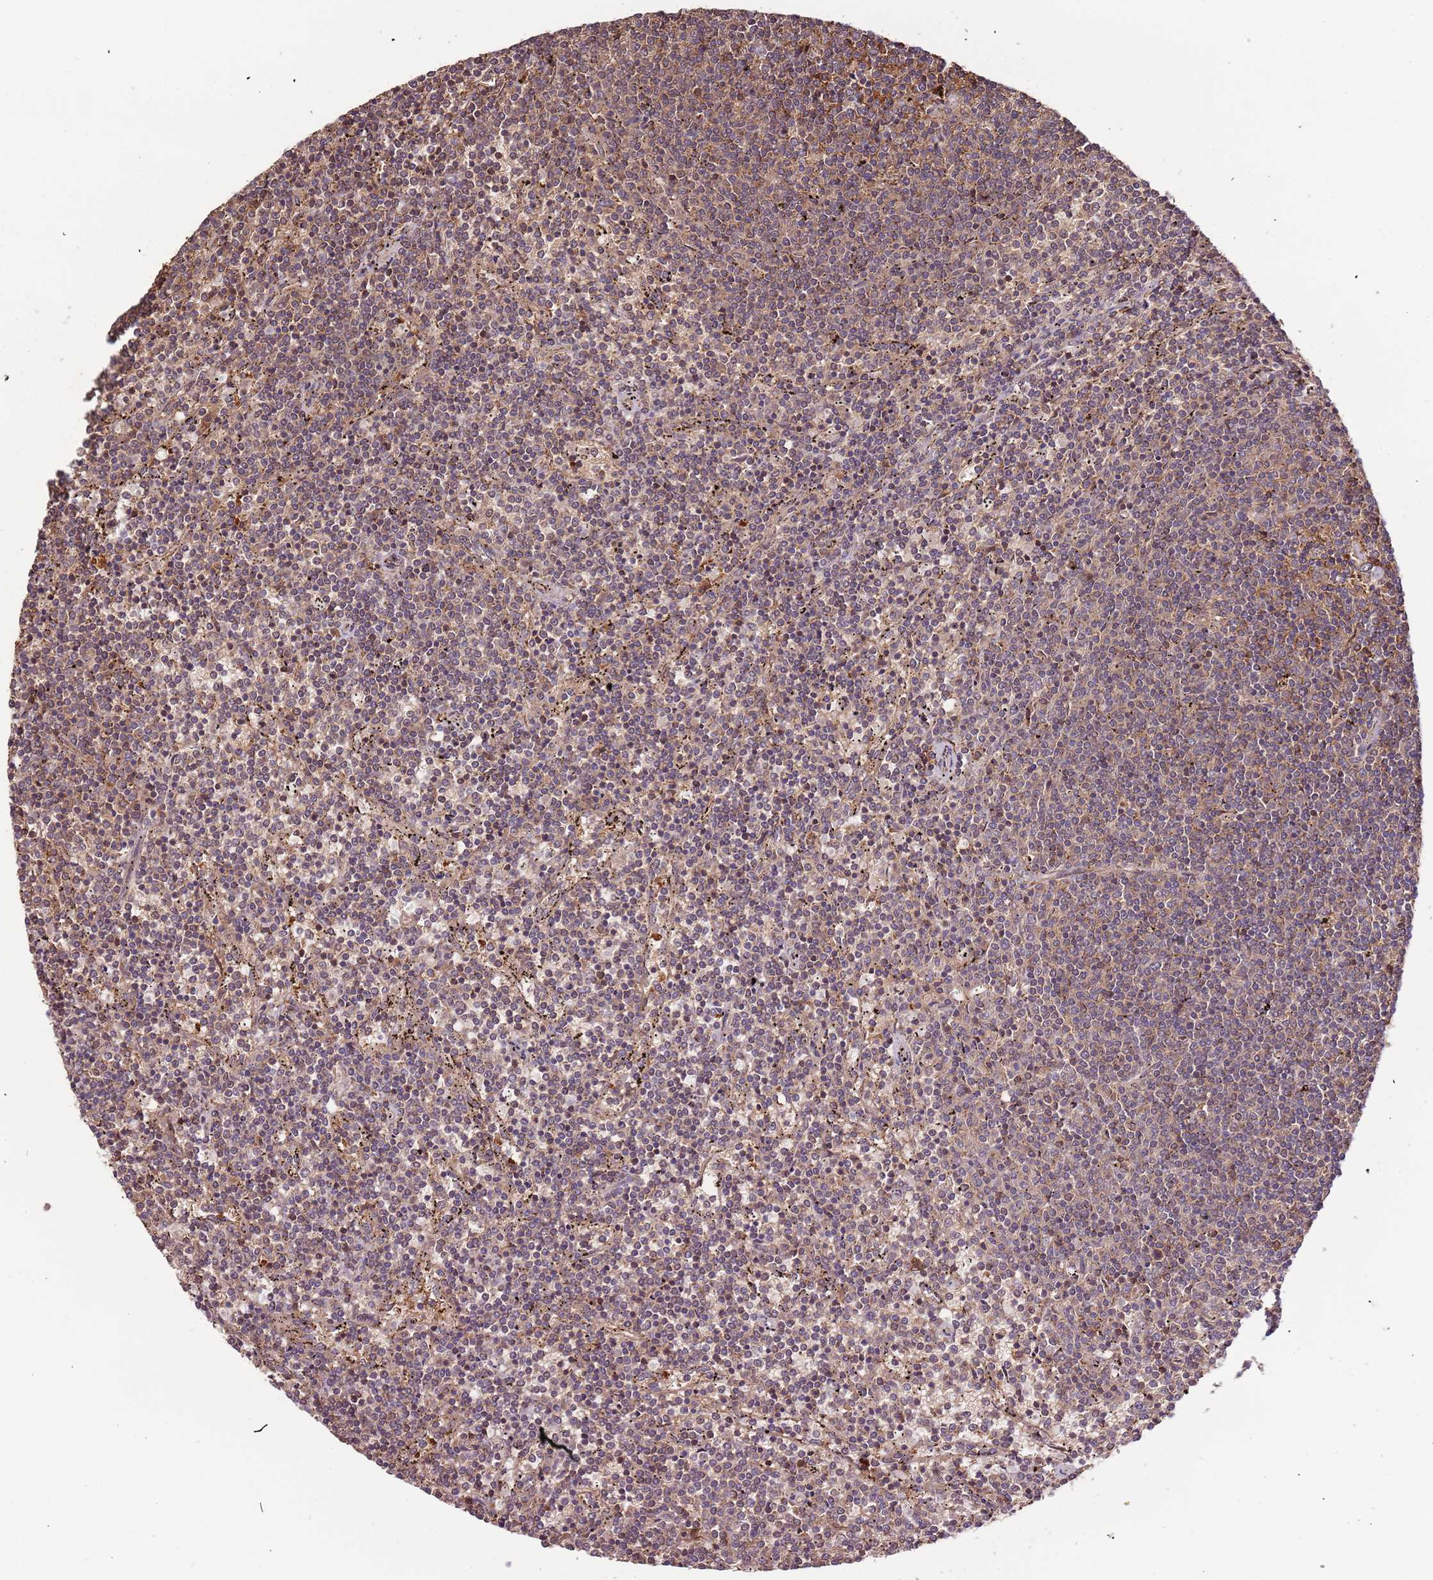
{"staining": {"intensity": "moderate", "quantity": ">75%", "location": "cytoplasmic/membranous"}, "tissue": "lymphoma", "cell_type": "Tumor cells", "image_type": "cancer", "snomed": [{"axis": "morphology", "description": "Malignant lymphoma, non-Hodgkin's type, Low grade"}, {"axis": "topography", "description": "Spleen"}], "caption": "This image displays IHC staining of human lymphoma, with medium moderate cytoplasmic/membranous staining in approximately >75% of tumor cells.", "gene": "IL17RD", "patient": {"sex": "female", "age": 50}}